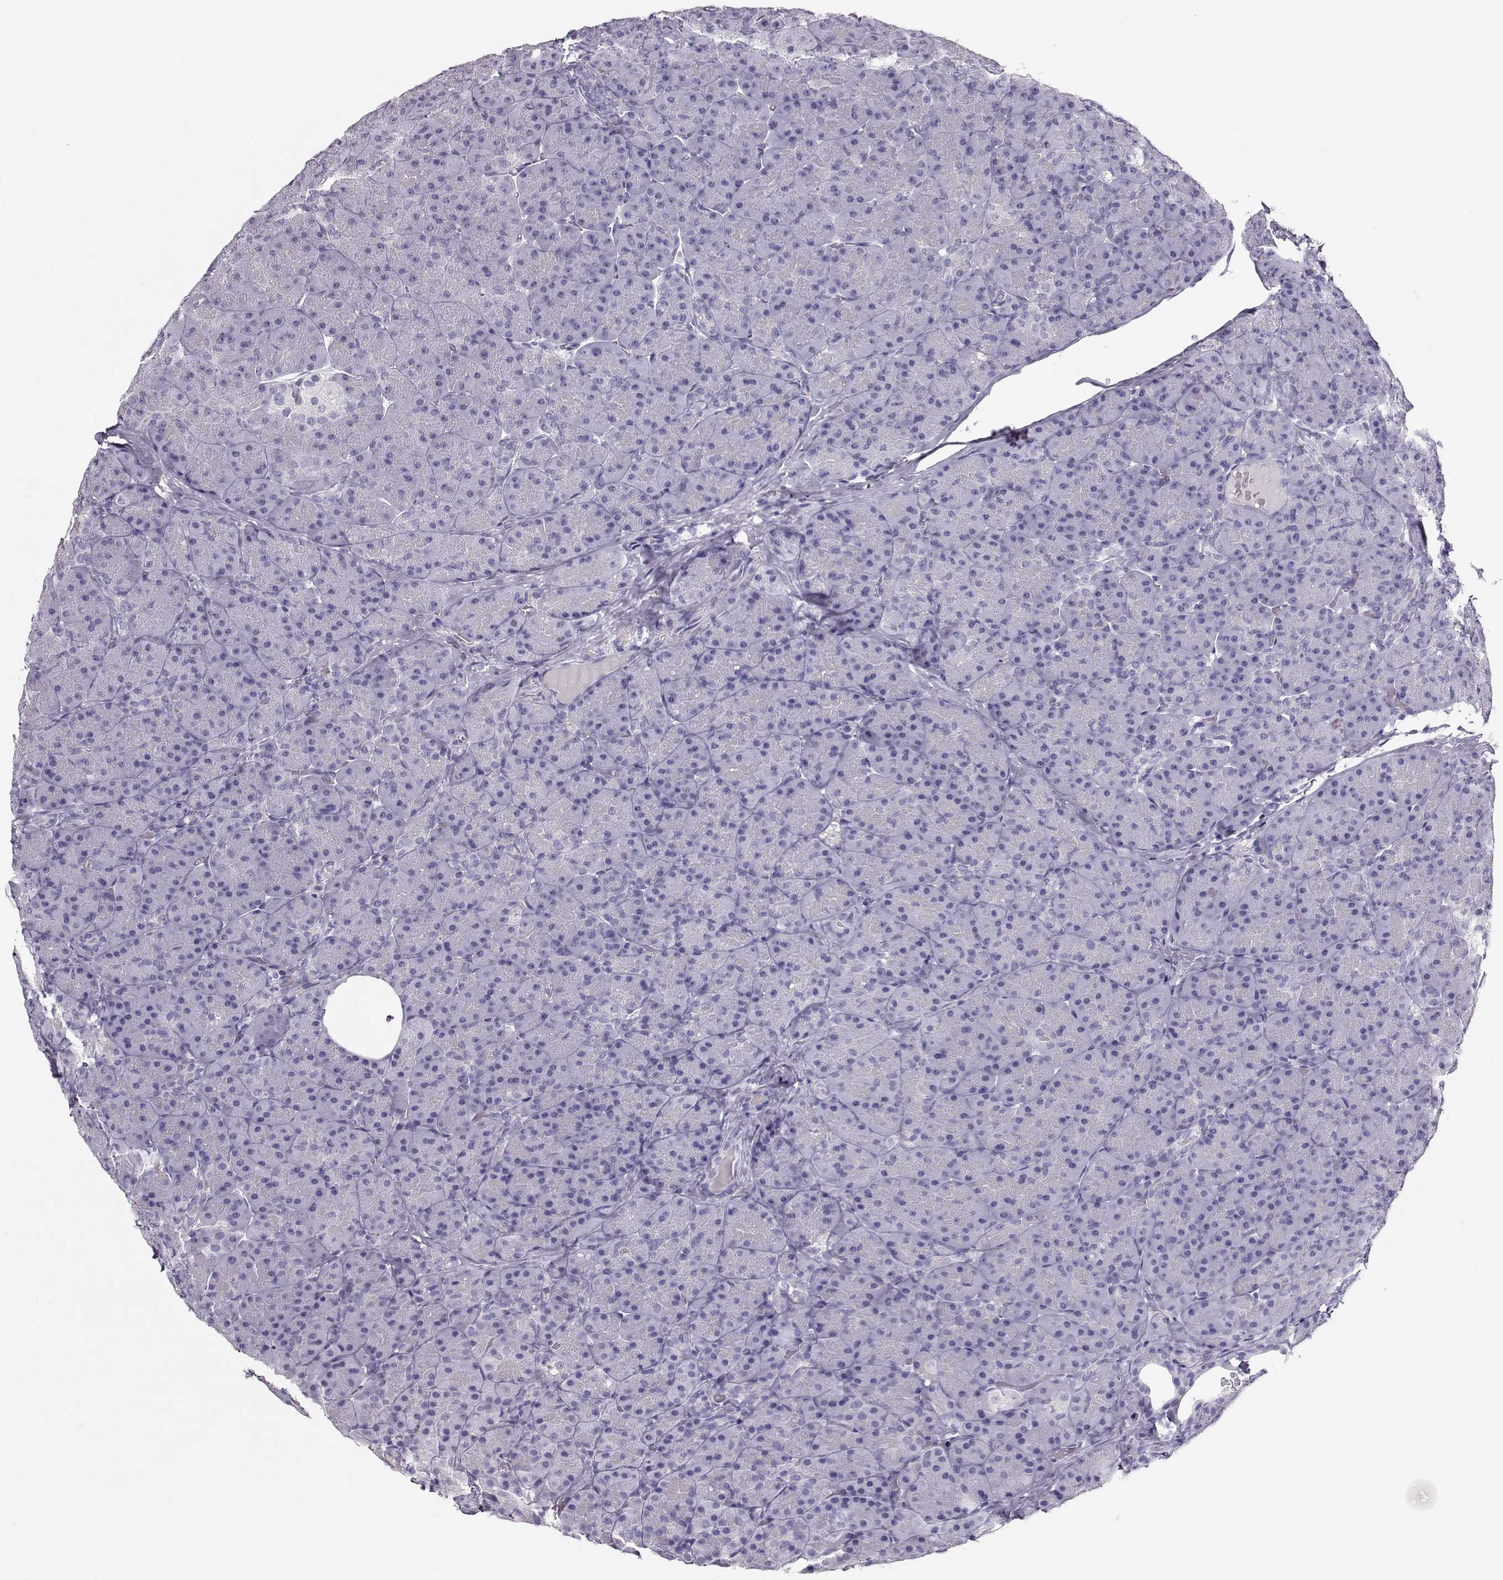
{"staining": {"intensity": "negative", "quantity": "none", "location": "none"}, "tissue": "pancreas", "cell_type": "Exocrine glandular cells", "image_type": "normal", "snomed": [{"axis": "morphology", "description": "Normal tissue, NOS"}, {"axis": "topography", "description": "Pancreas"}], "caption": "DAB (3,3'-diaminobenzidine) immunohistochemical staining of normal human pancreas demonstrates no significant staining in exocrine glandular cells. Nuclei are stained in blue.", "gene": "ACTN2", "patient": {"sex": "male", "age": 57}}